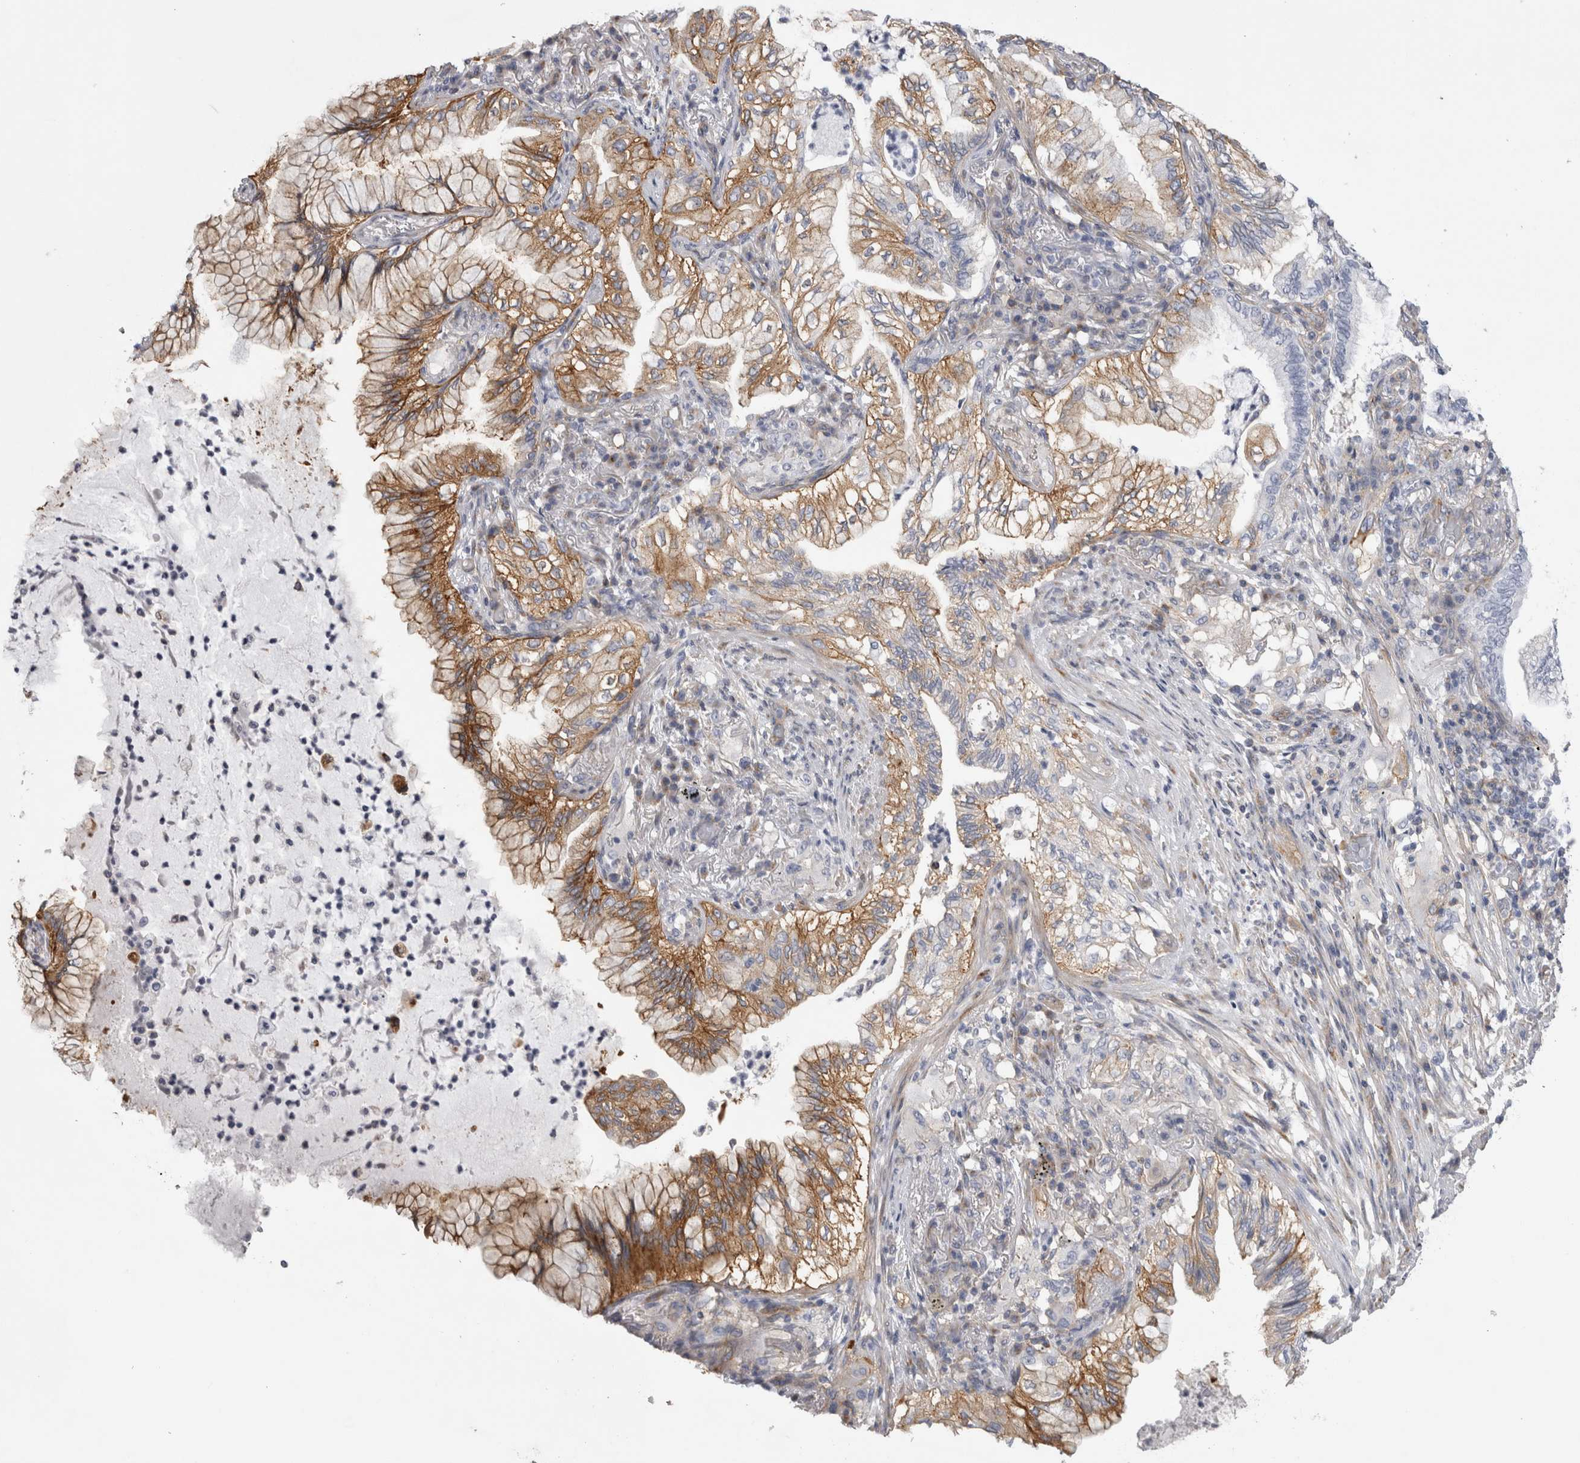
{"staining": {"intensity": "moderate", "quantity": "25%-75%", "location": "cytoplasmic/membranous"}, "tissue": "lung cancer", "cell_type": "Tumor cells", "image_type": "cancer", "snomed": [{"axis": "morphology", "description": "Adenocarcinoma, NOS"}, {"axis": "topography", "description": "Lung"}], "caption": "The photomicrograph displays a brown stain indicating the presence of a protein in the cytoplasmic/membranous of tumor cells in lung adenocarcinoma.", "gene": "ATXN3", "patient": {"sex": "female", "age": 70}}